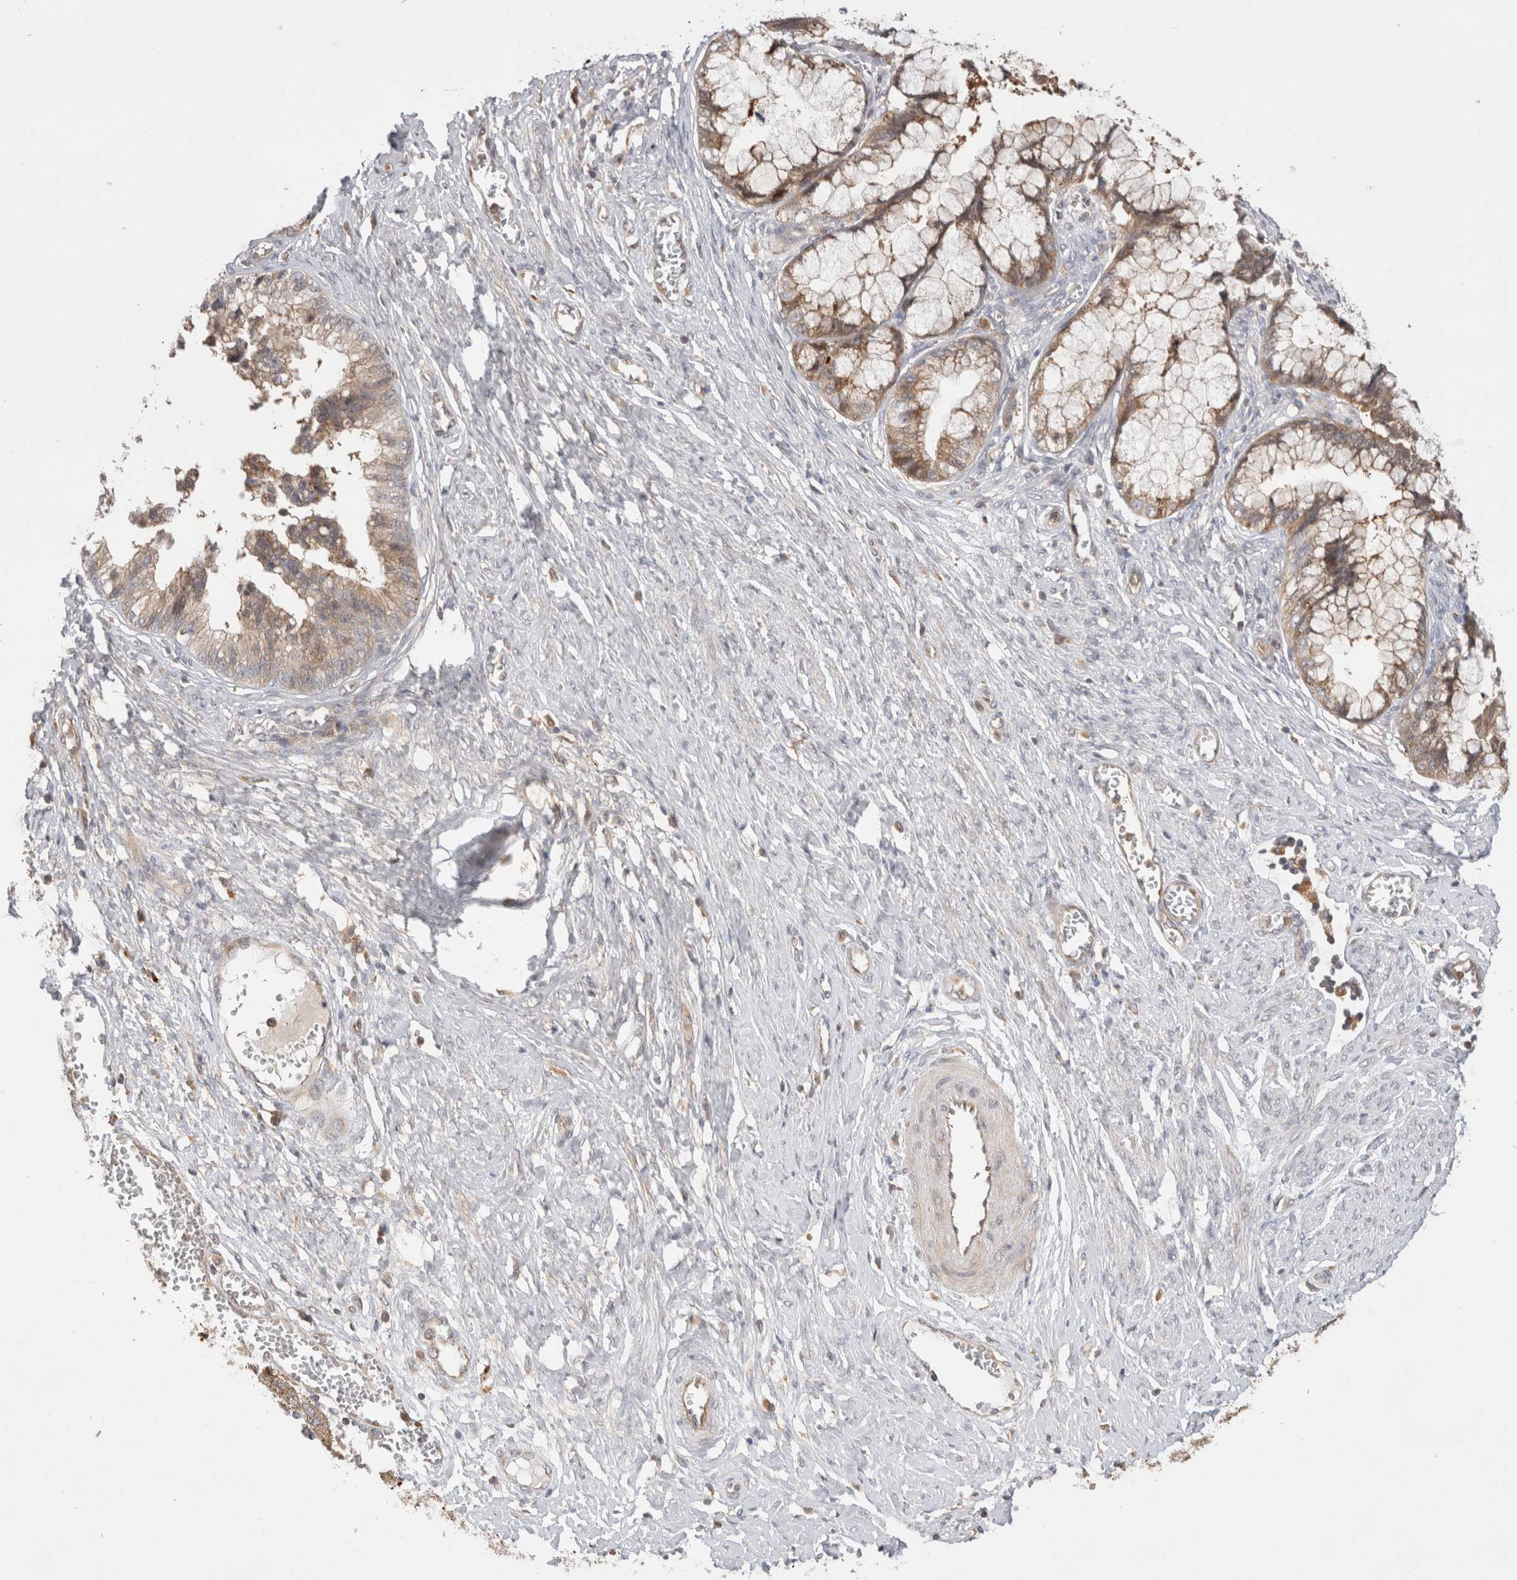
{"staining": {"intensity": "moderate", "quantity": ">75%", "location": "cytoplasmic/membranous"}, "tissue": "cervical cancer", "cell_type": "Tumor cells", "image_type": "cancer", "snomed": [{"axis": "morphology", "description": "Adenocarcinoma, NOS"}, {"axis": "topography", "description": "Cervix"}], "caption": "Immunohistochemistry photomicrograph of neoplastic tissue: cervical cancer stained using immunohistochemistry (IHC) demonstrates medium levels of moderate protein expression localized specifically in the cytoplasmic/membranous of tumor cells, appearing as a cytoplasmic/membranous brown color.", "gene": "VPS28", "patient": {"sex": "female", "age": 44}}